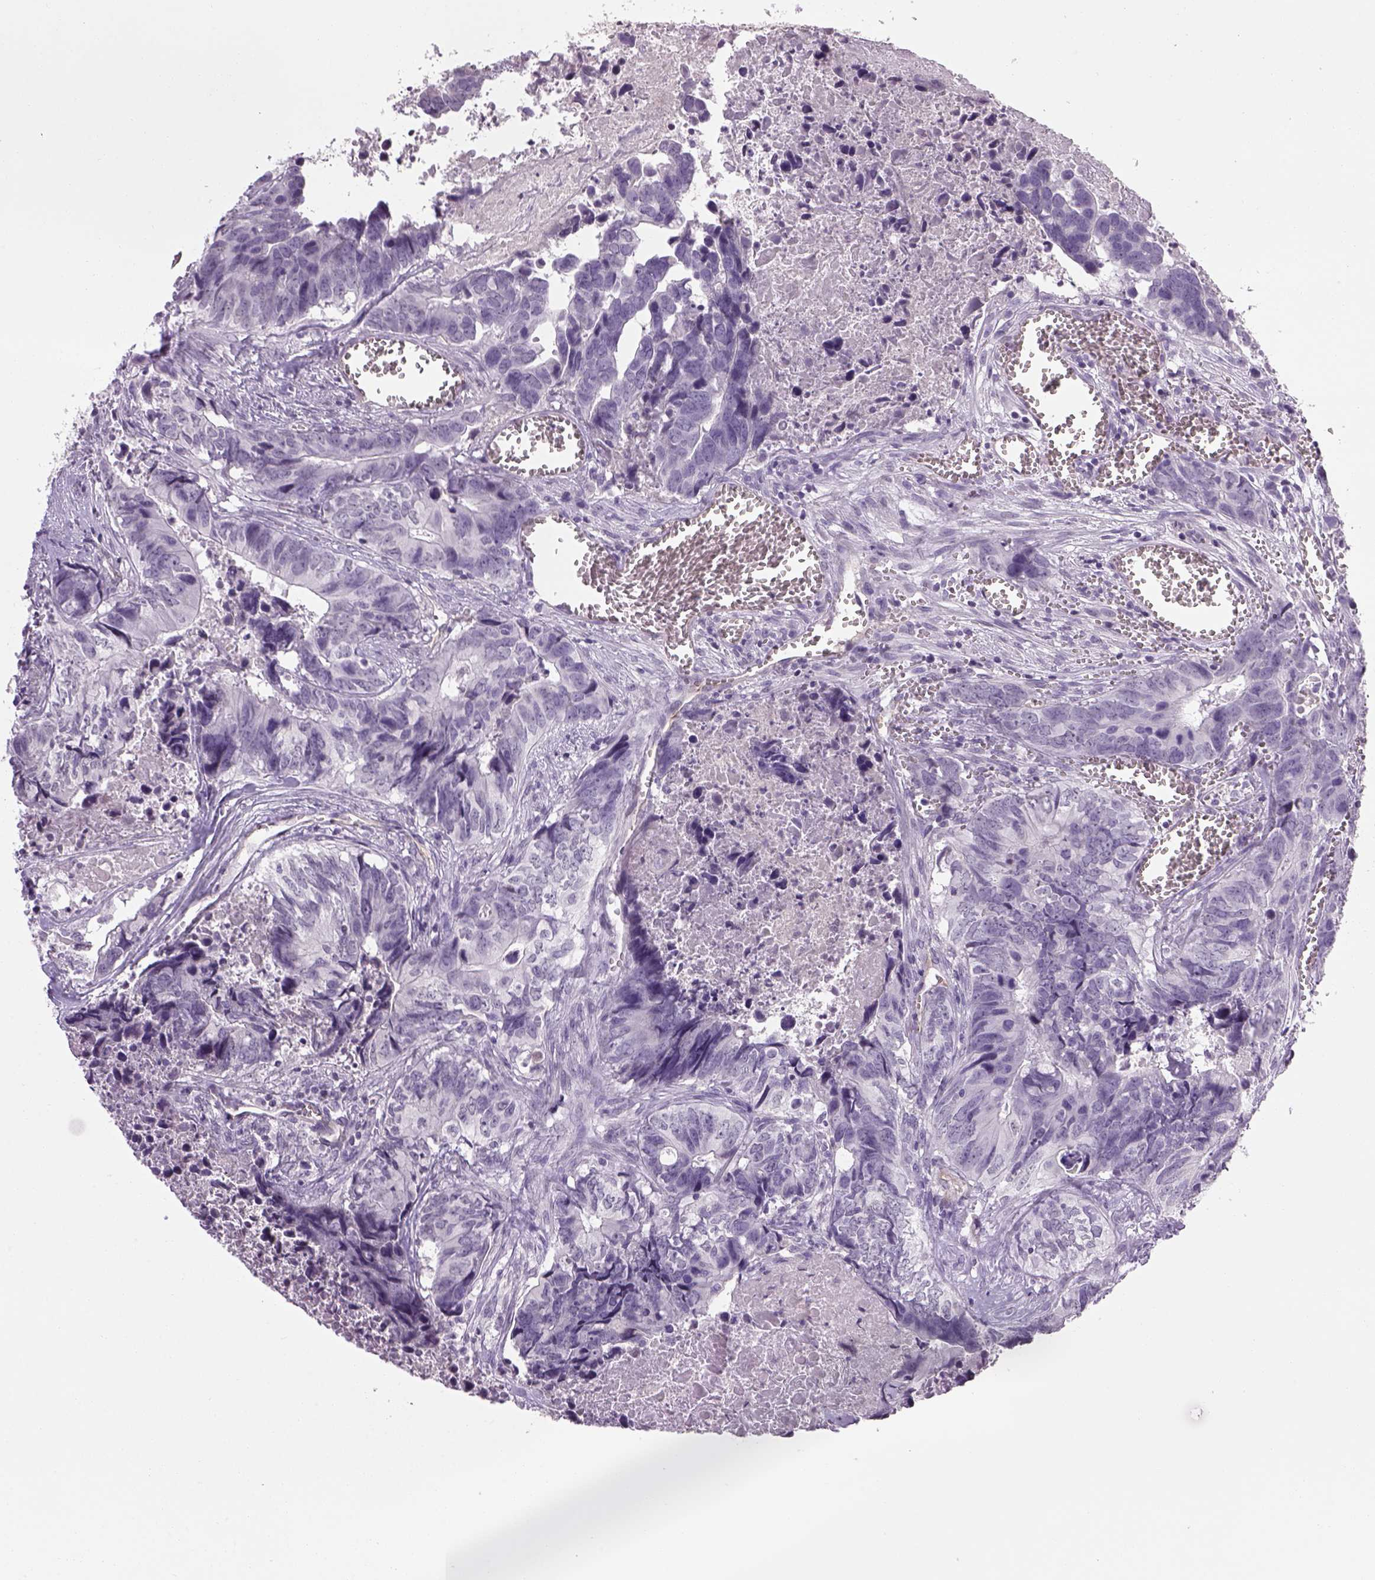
{"staining": {"intensity": "negative", "quantity": "none", "location": "none"}, "tissue": "colorectal cancer", "cell_type": "Tumor cells", "image_type": "cancer", "snomed": [{"axis": "morphology", "description": "Adenocarcinoma, NOS"}, {"axis": "topography", "description": "Colon"}], "caption": "Tumor cells show no significant expression in colorectal adenocarcinoma.", "gene": "PRRT1", "patient": {"sex": "female", "age": 82}}